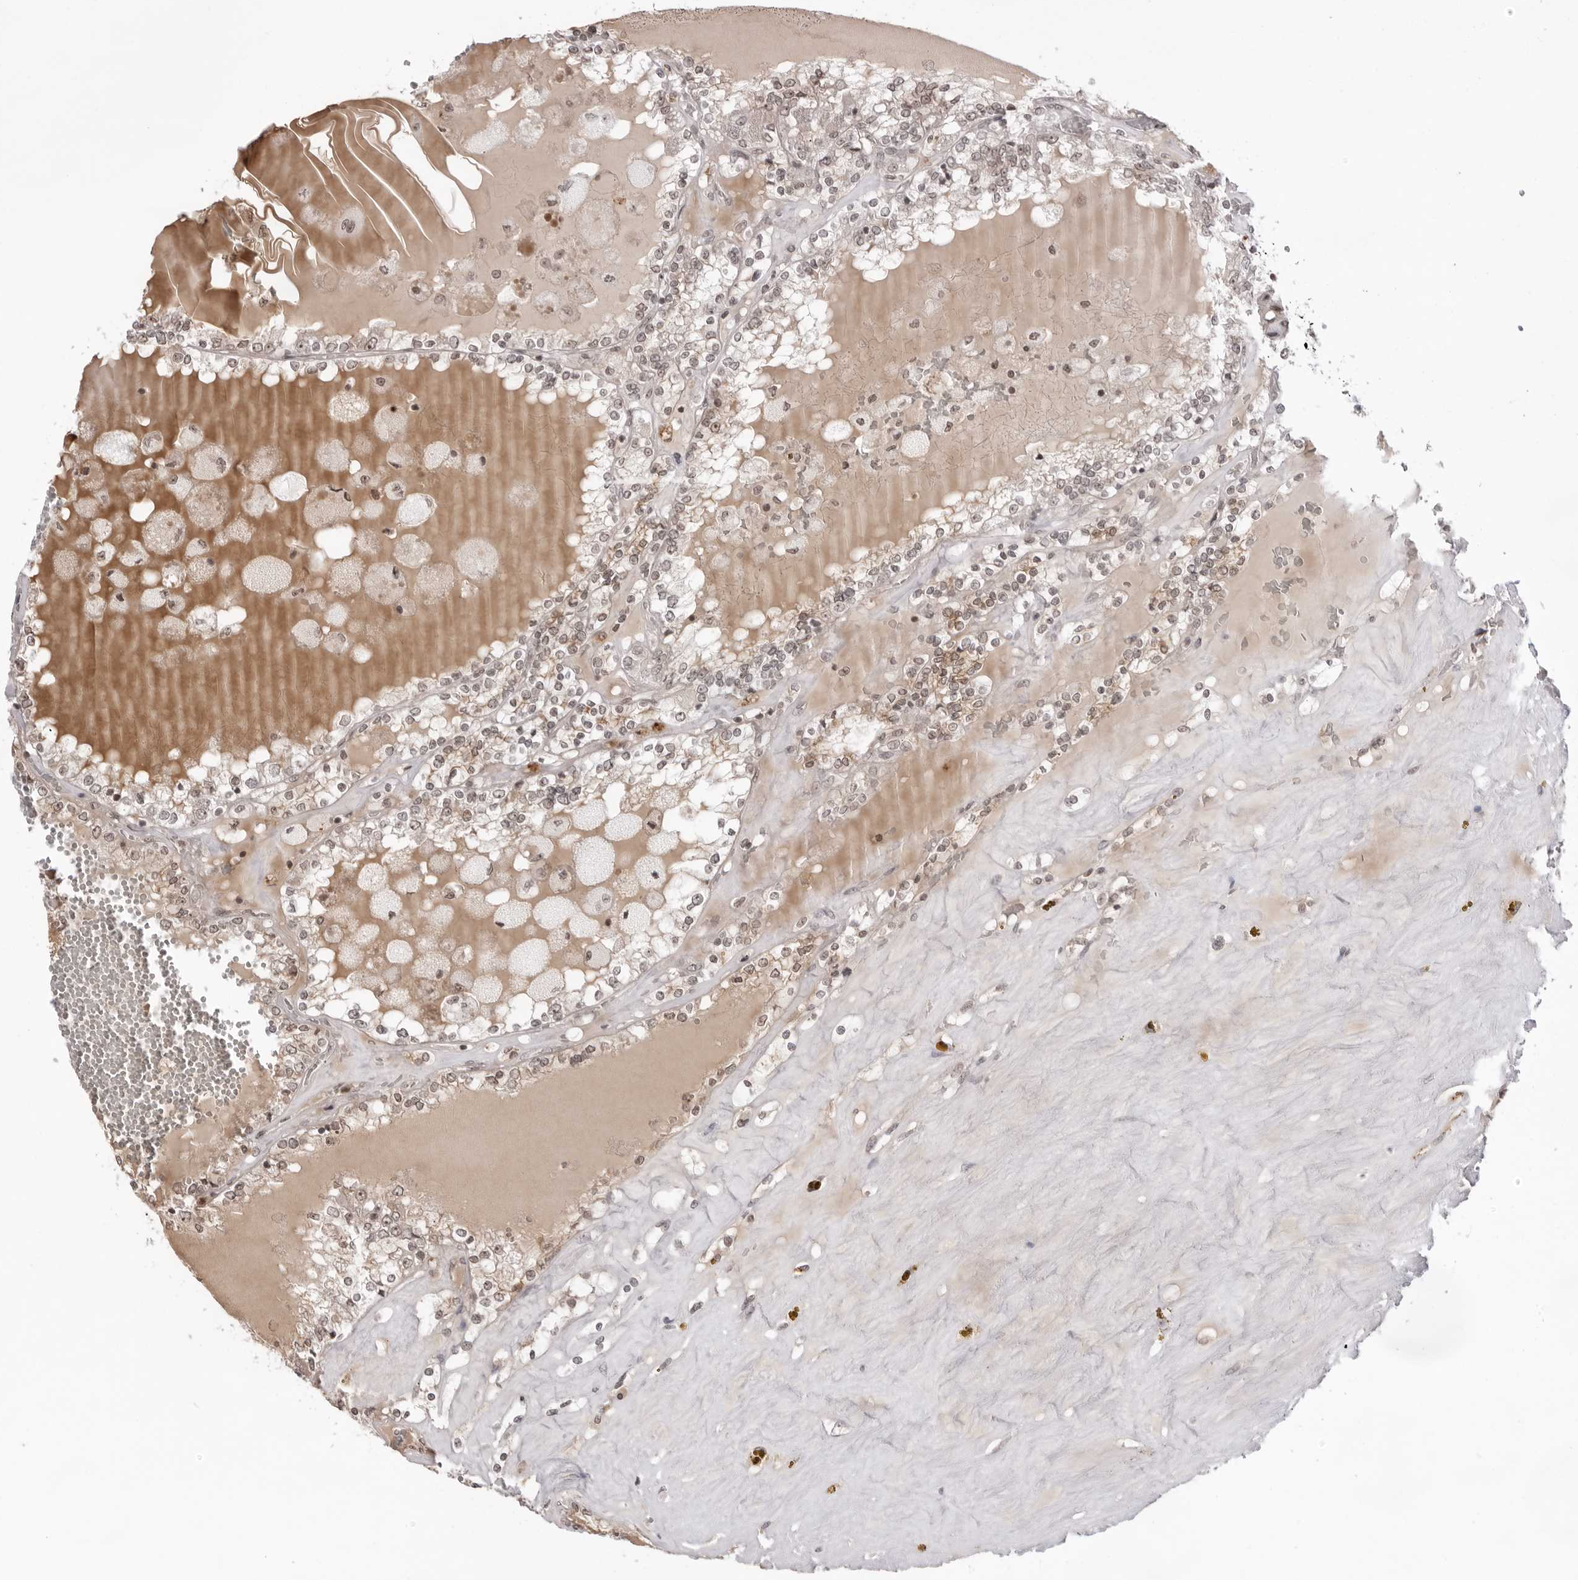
{"staining": {"intensity": "weak", "quantity": ">75%", "location": "cytoplasmic/membranous,nuclear"}, "tissue": "renal cancer", "cell_type": "Tumor cells", "image_type": "cancer", "snomed": [{"axis": "morphology", "description": "Adenocarcinoma, NOS"}, {"axis": "topography", "description": "Kidney"}], "caption": "Renal cancer stained with a protein marker shows weak staining in tumor cells.", "gene": "EXOSC10", "patient": {"sex": "female", "age": 56}}